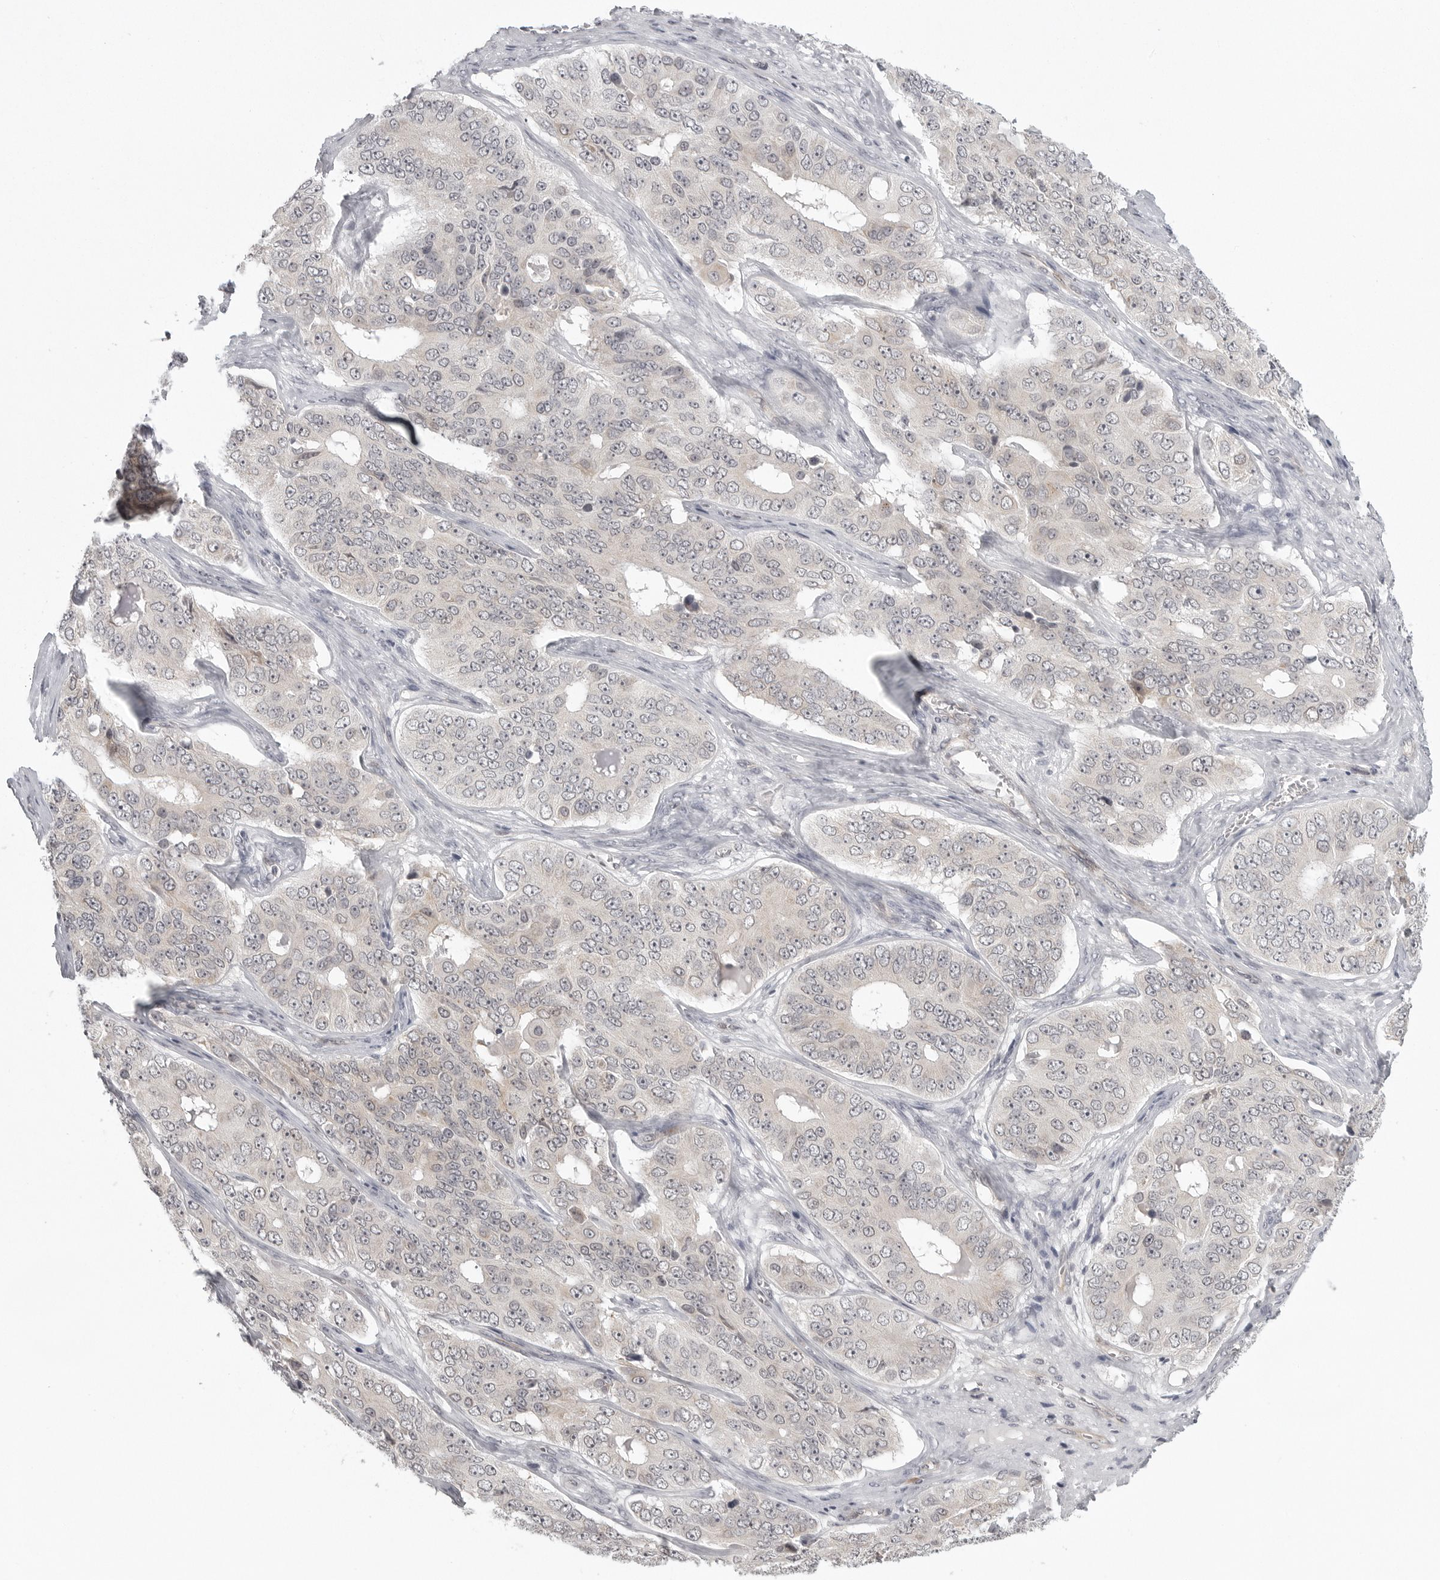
{"staining": {"intensity": "negative", "quantity": "none", "location": "none"}, "tissue": "ovarian cancer", "cell_type": "Tumor cells", "image_type": "cancer", "snomed": [{"axis": "morphology", "description": "Carcinoma, endometroid"}, {"axis": "topography", "description": "Ovary"}], "caption": "A photomicrograph of human endometroid carcinoma (ovarian) is negative for staining in tumor cells. (Brightfield microscopy of DAB immunohistochemistry (IHC) at high magnification).", "gene": "TUT4", "patient": {"sex": "female", "age": 51}}